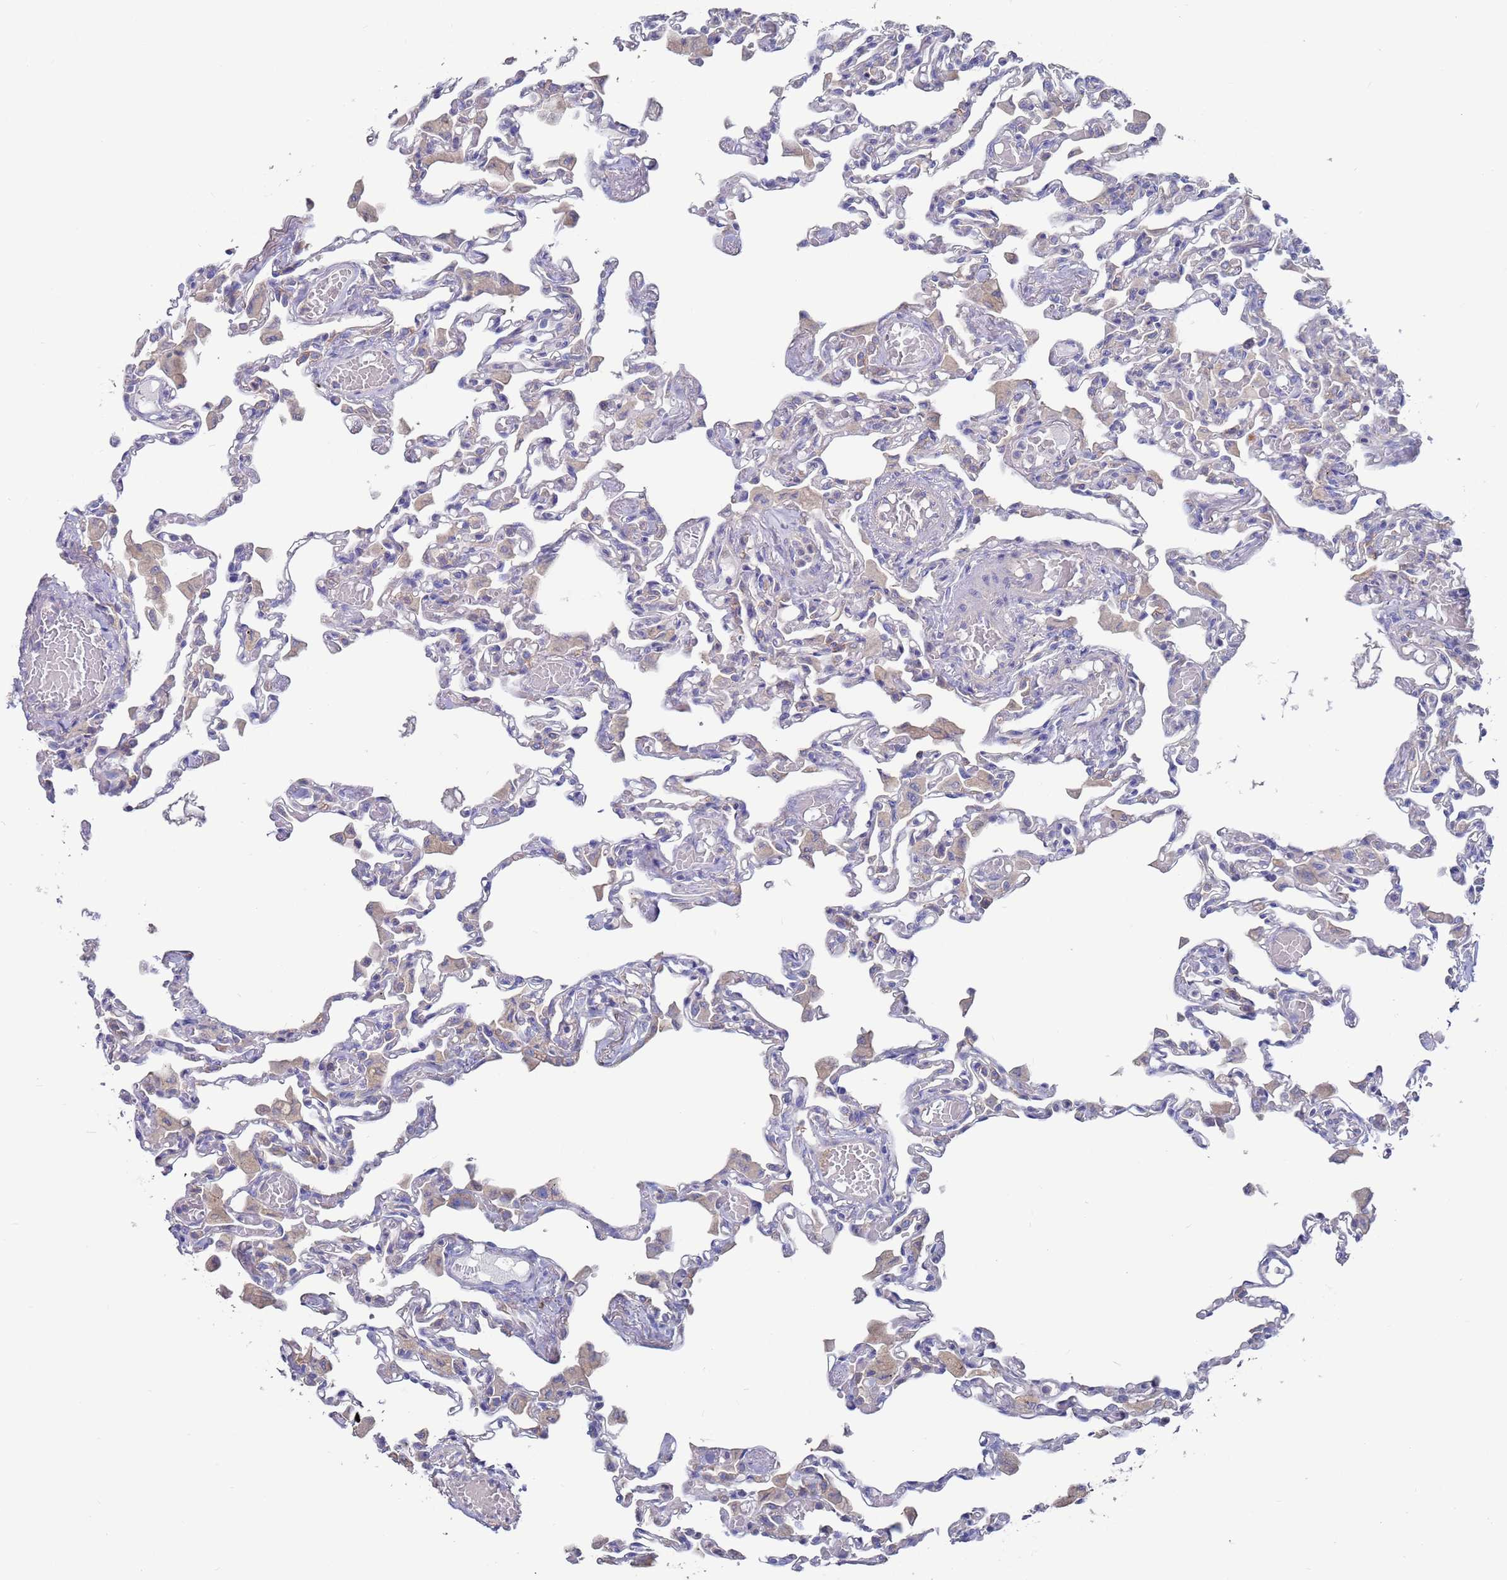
{"staining": {"intensity": "negative", "quantity": "none", "location": "none"}, "tissue": "lung", "cell_type": "Alveolar cells", "image_type": "normal", "snomed": [{"axis": "morphology", "description": "Normal tissue, NOS"}, {"axis": "topography", "description": "Bronchus"}, {"axis": "topography", "description": "Lung"}], "caption": "Alveolar cells are negative for protein expression in unremarkable human lung. Brightfield microscopy of immunohistochemistry stained with DAB (brown) and hematoxylin (blue), captured at high magnification.", "gene": "KRTCAP3", "patient": {"sex": "female", "age": 49}}